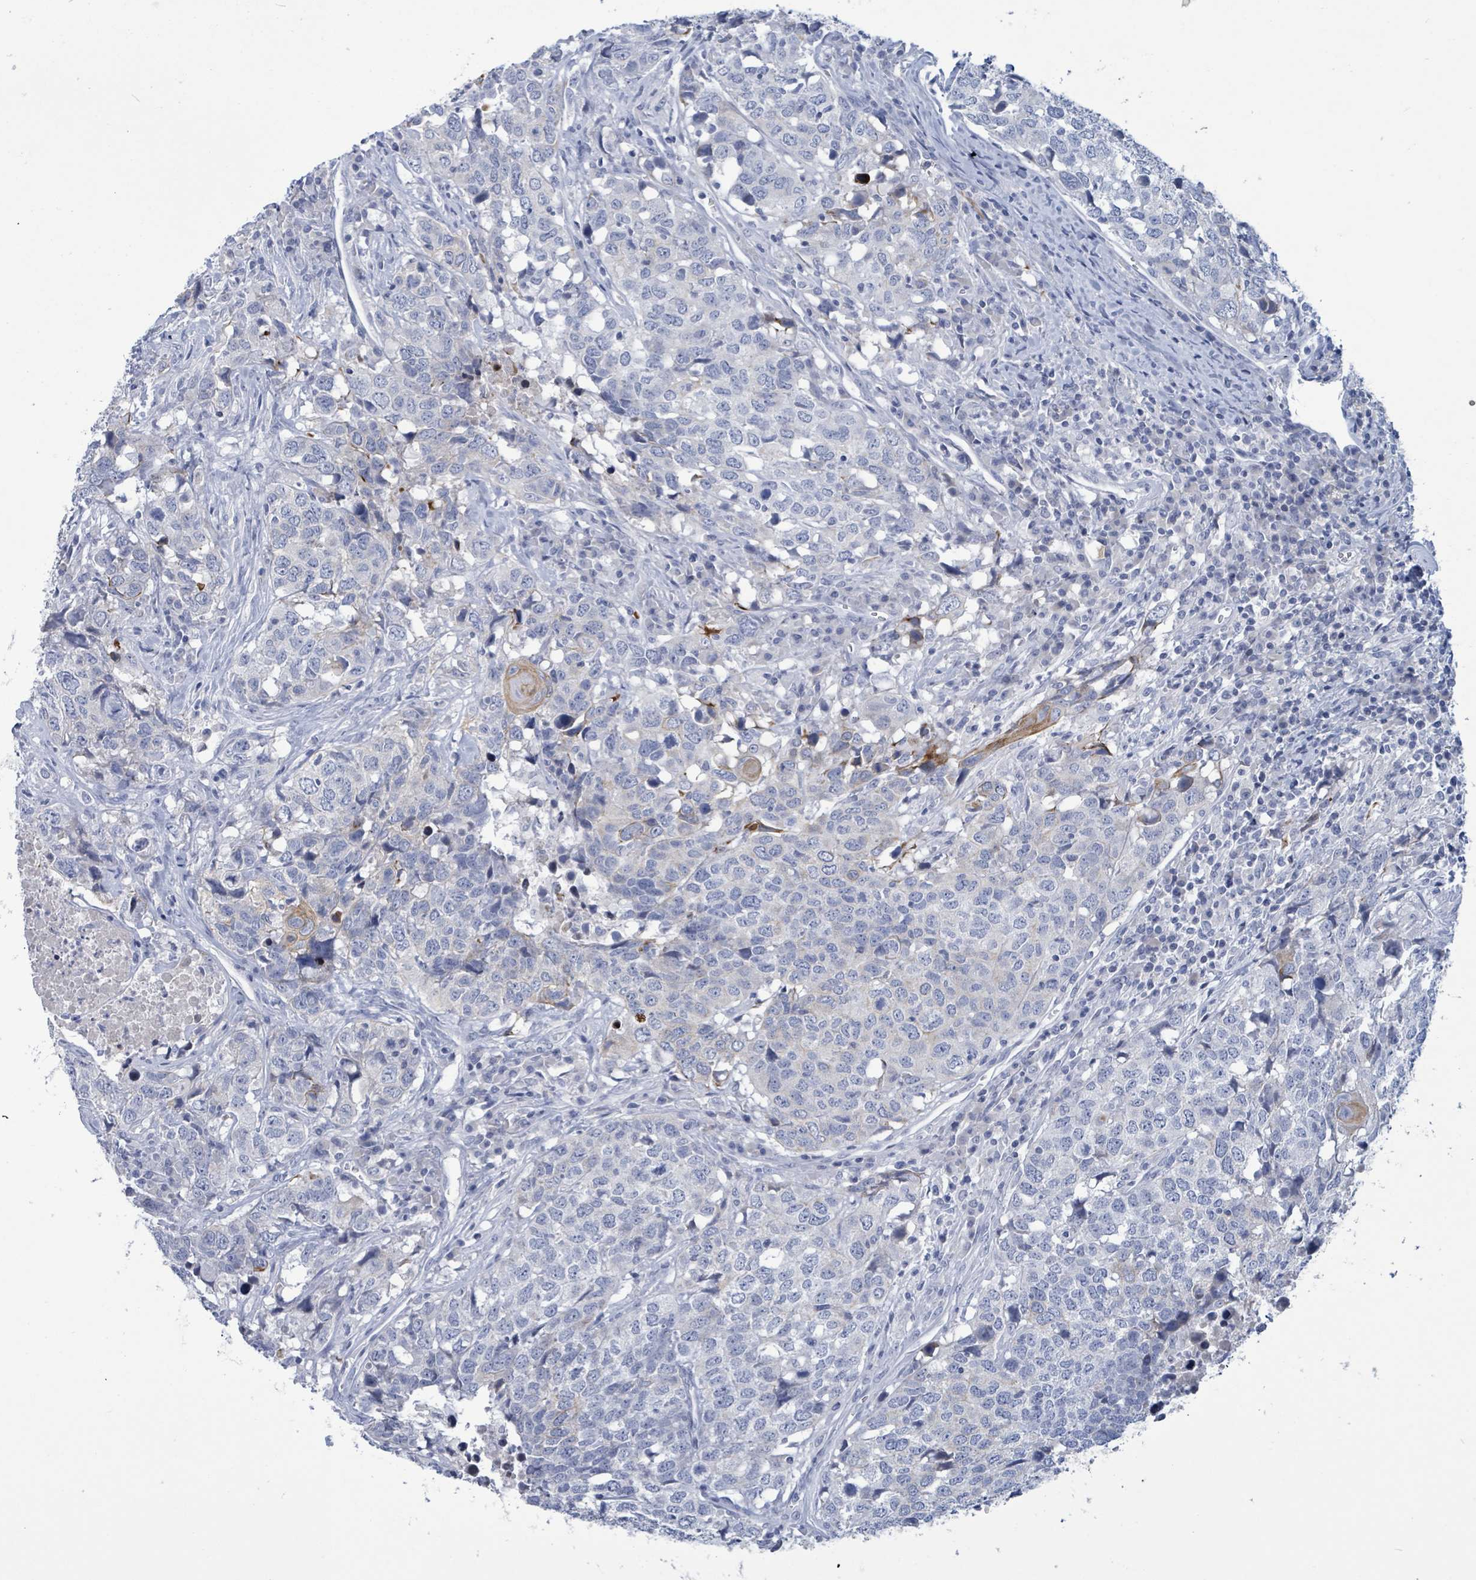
{"staining": {"intensity": "negative", "quantity": "none", "location": "none"}, "tissue": "head and neck cancer", "cell_type": "Tumor cells", "image_type": "cancer", "snomed": [{"axis": "morphology", "description": "Normal tissue, NOS"}, {"axis": "morphology", "description": "Squamous cell carcinoma, NOS"}, {"axis": "topography", "description": "Skeletal muscle"}, {"axis": "topography", "description": "Vascular tissue"}, {"axis": "topography", "description": "Peripheral nerve tissue"}, {"axis": "topography", "description": "Head-Neck"}], "caption": "This is a photomicrograph of IHC staining of head and neck cancer (squamous cell carcinoma), which shows no positivity in tumor cells.", "gene": "NTN3", "patient": {"sex": "male", "age": 66}}